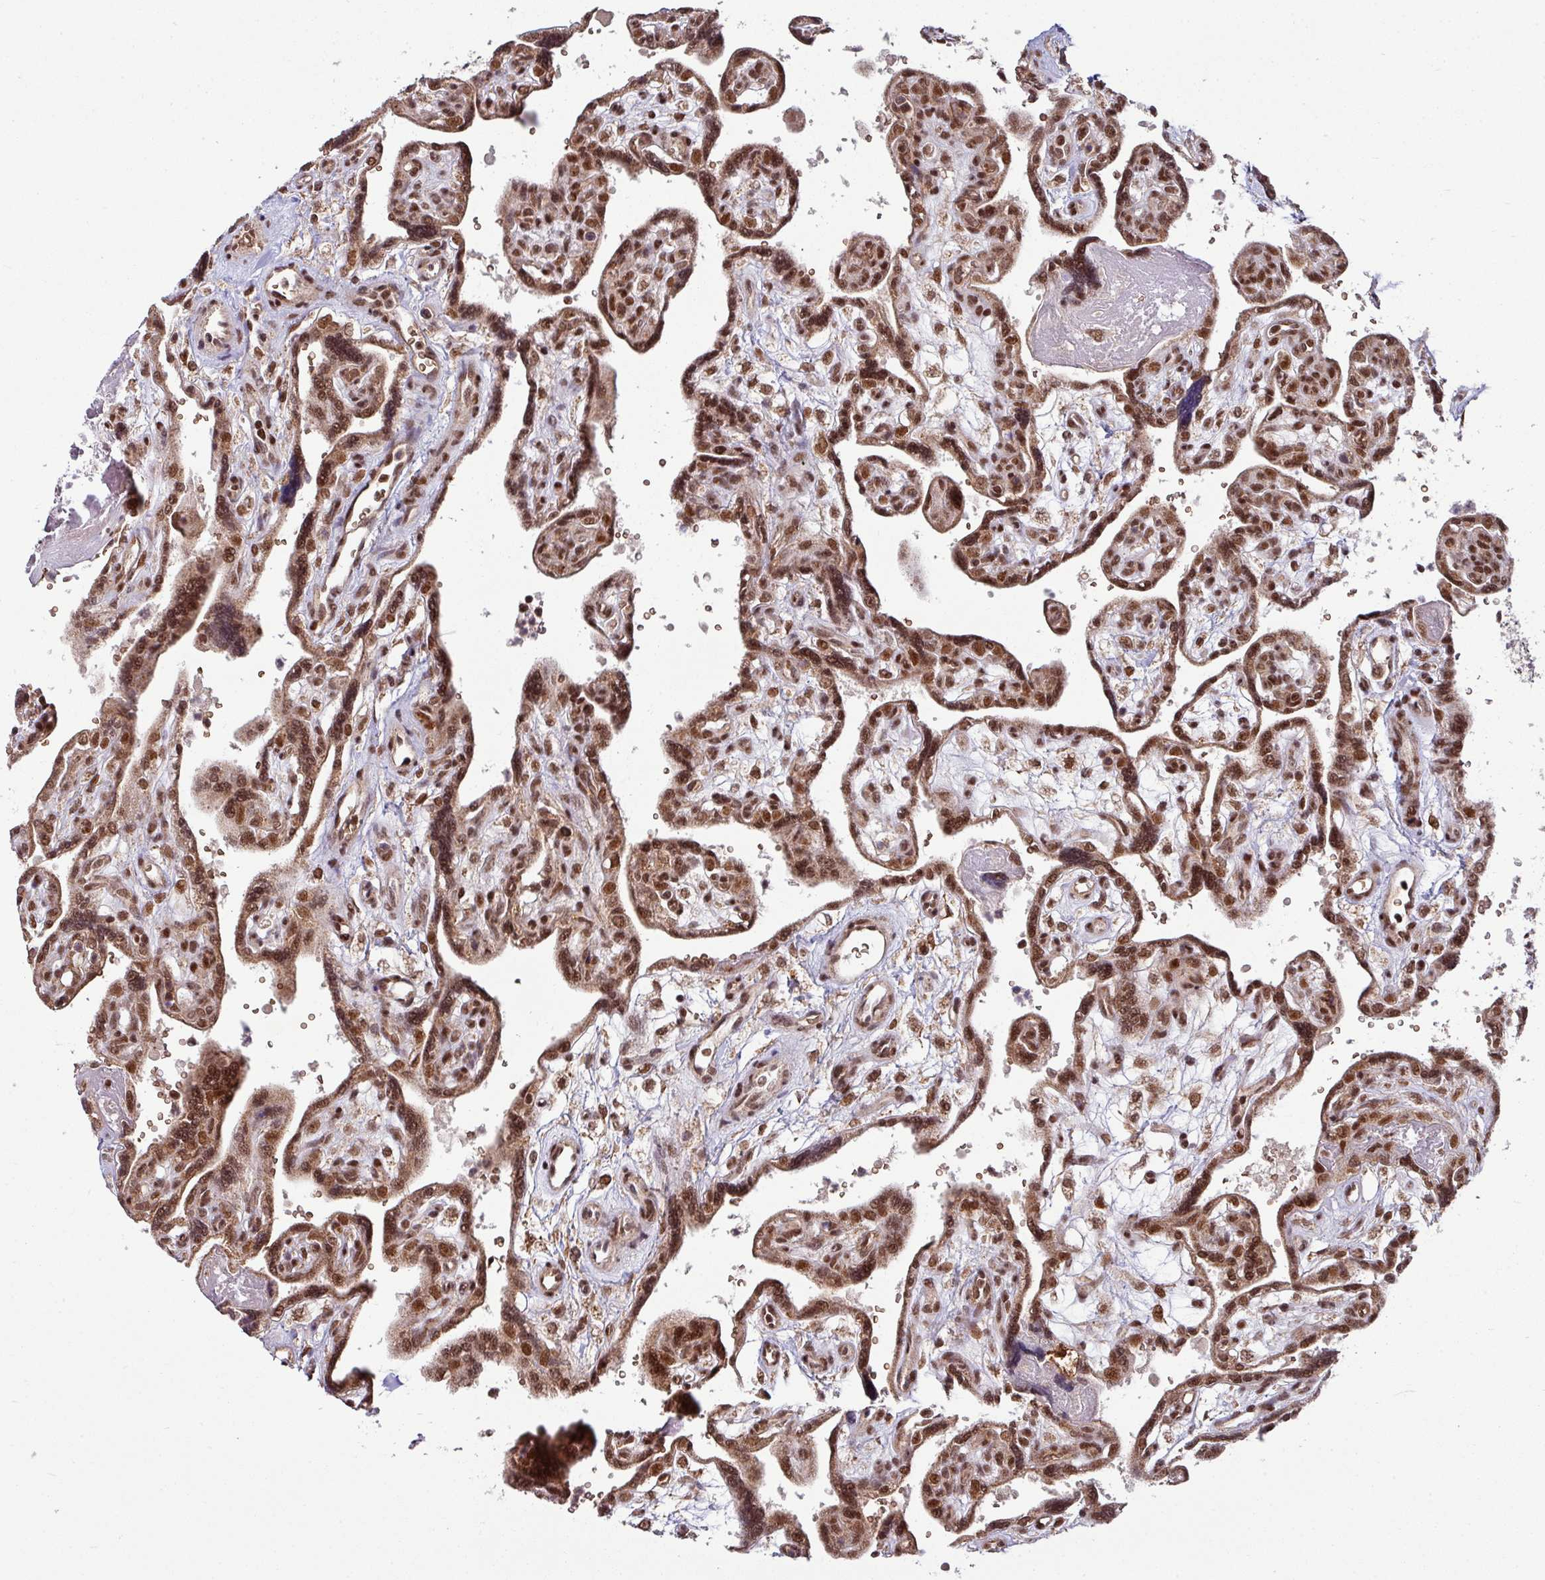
{"staining": {"intensity": "moderate", "quantity": ">75%", "location": "nuclear"}, "tissue": "placenta", "cell_type": "Decidual cells", "image_type": "normal", "snomed": [{"axis": "morphology", "description": "Normal tissue, NOS"}, {"axis": "topography", "description": "Placenta"}], "caption": "An image showing moderate nuclear positivity in about >75% of decidual cells in normal placenta, as visualized by brown immunohistochemical staining.", "gene": "PHF23", "patient": {"sex": "female", "age": 39}}